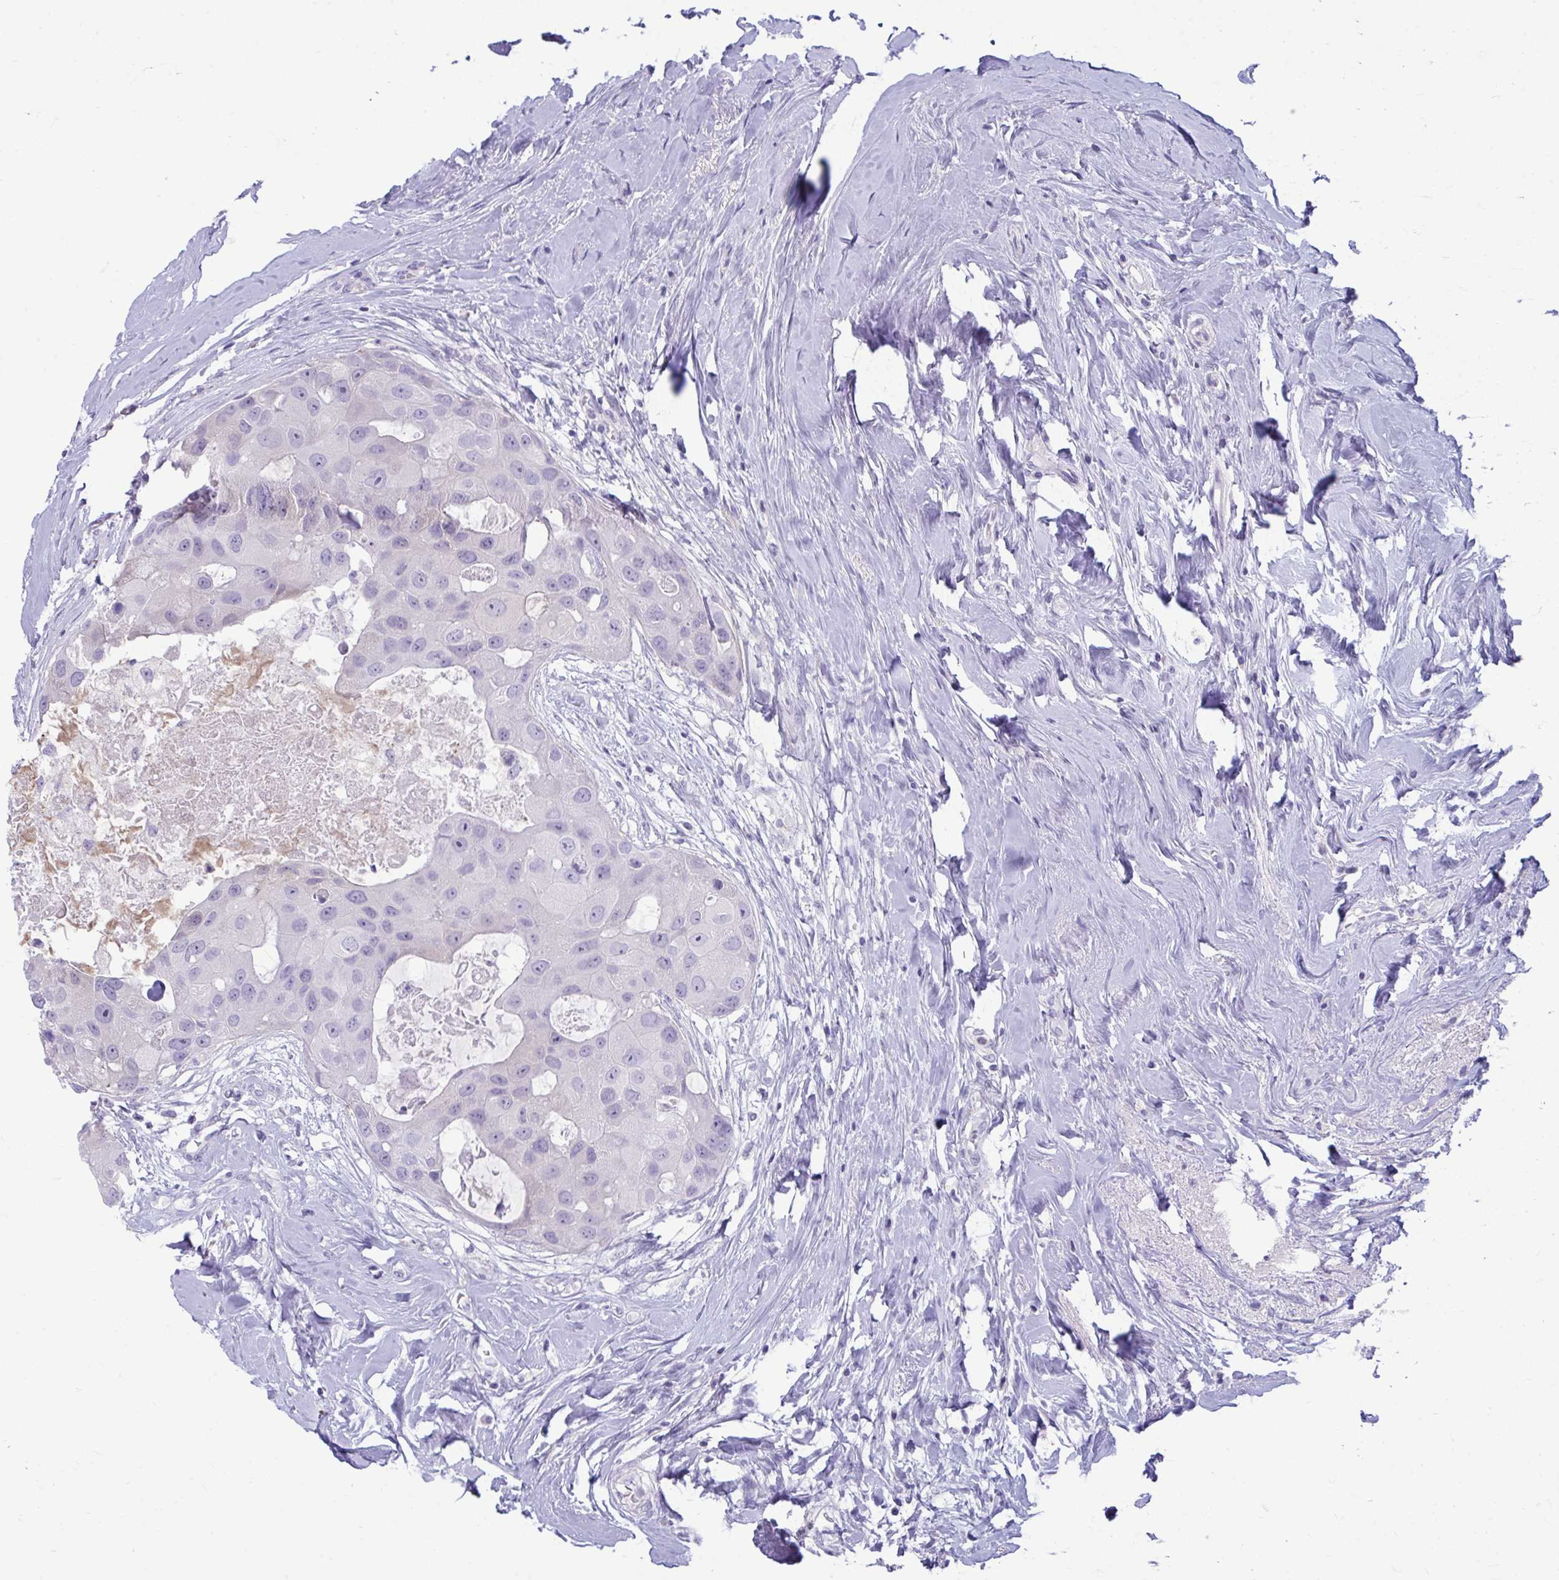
{"staining": {"intensity": "negative", "quantity": "none", "location": "none"}, "tissue": "breast cancer", "cell_type": "Tumor cells", "image_type": "cancer", "snomed": [{"axis": "morphology", "description": "Duct carcinoma"}, {"axis": "topography", "description": "Breast"}], "caption": "High power microscopy image of an immunohistochemistry (IHC) image of intraductal carcinoma (breast), revealing no significant staining in tumor cells.", "gene": "PIGZ", "patient": {"sex": "female", "age": 43}}